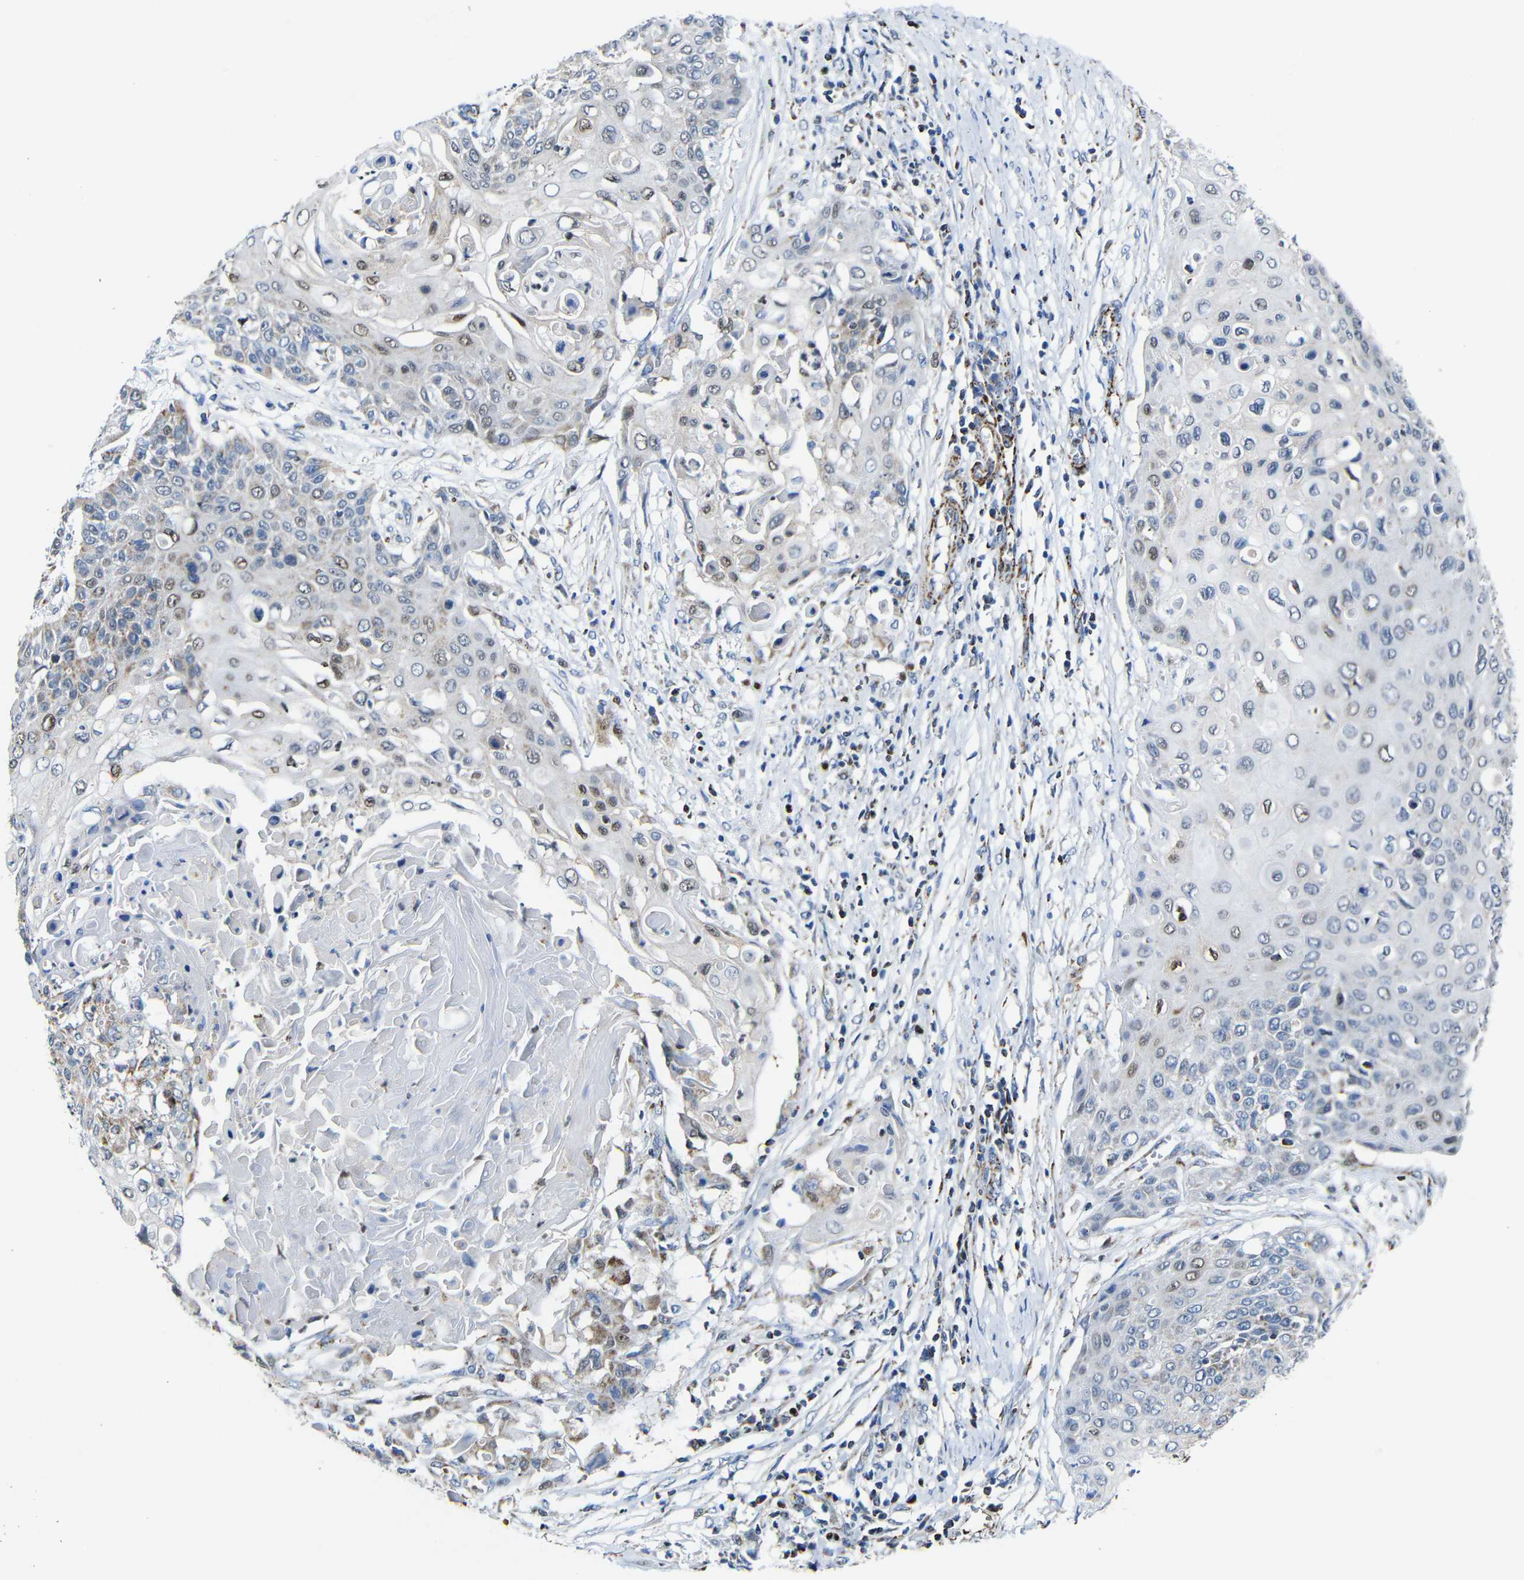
{"staining": {"intensity": "moderate", "quantity": "<25%", "location": "nuclear"}, "tissue": "cervical cancer", "cell_type": "Tumor cells", "image_type": "cancer", "snomed": [{"axis": "morphology", "description": "Squamous cell carcinoma, NOS"}, {"axis": "topography", "description": "Cervix"}], "caption": "Human cervical squamous cell carcinoma stained for a protein (brown) reveals moderate nuclear positive positivity in approximately <25% of tumor cells.", "gene": "CA5B", "patient": {"sex": "female", "age": 39}}